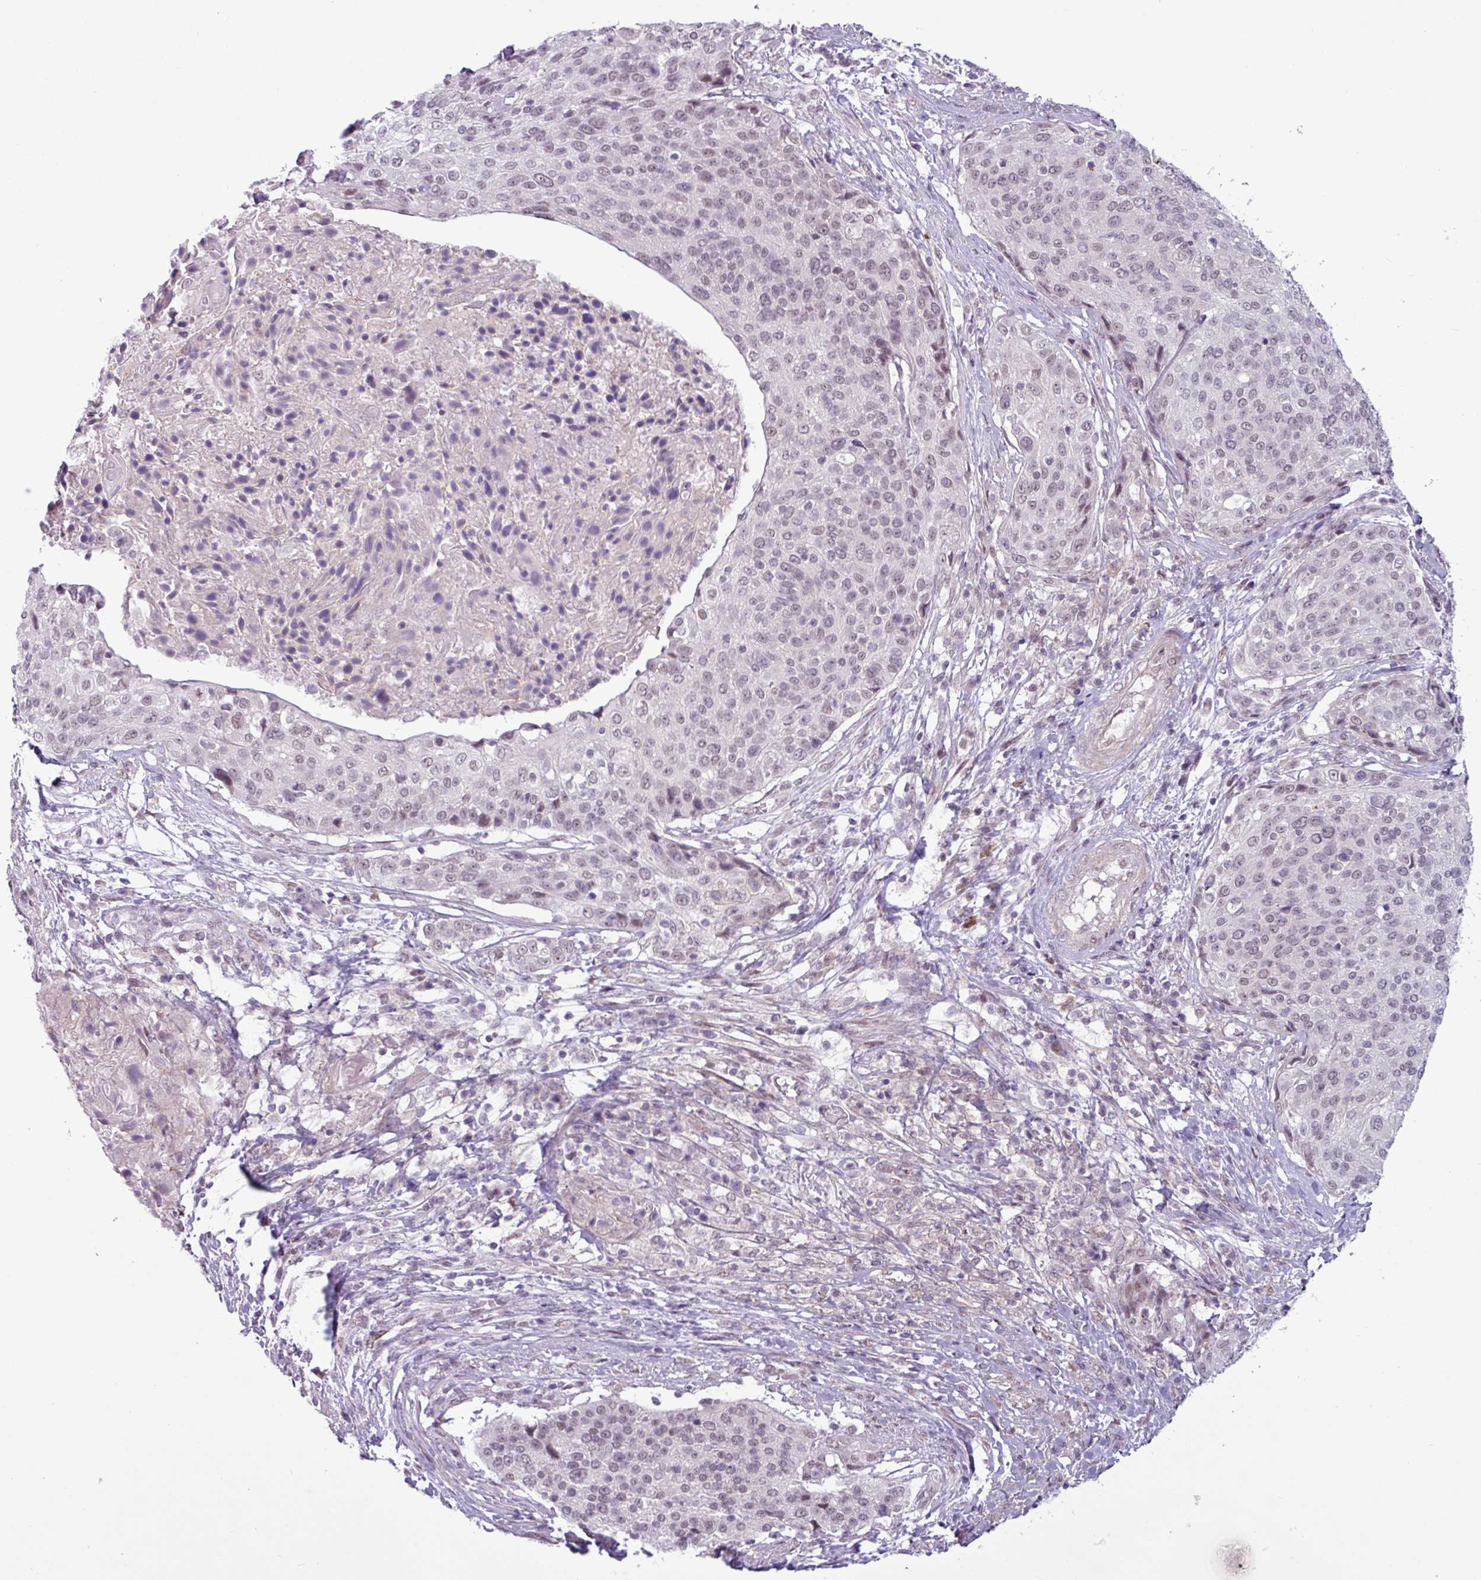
{"staining": {"intensity": "weak", "quantity": "25%-75%", "location": "nuclear"}, "tissue": "cervical cancer", "cell_type": "Tumor cells", "image_type": "cancer", "snomed": [{"axis": "morphology", "description": "Squamous cell carcinoma, NOS"}, {"axis": "topography", "description": "Cervix"}], "caption": "Immunohistochemistry histopathology image of neoplastic tissue: cervical cancer (squamous cell carcinoma) stained using immunohistochemistry (IHC) displays low levels of weak protein expression localized specifically in the nuclear of tumor cells, appearing as a nuclear brown color.", "gene": "NOTCH2", "patient": {"sex": "female", "age": 31}}